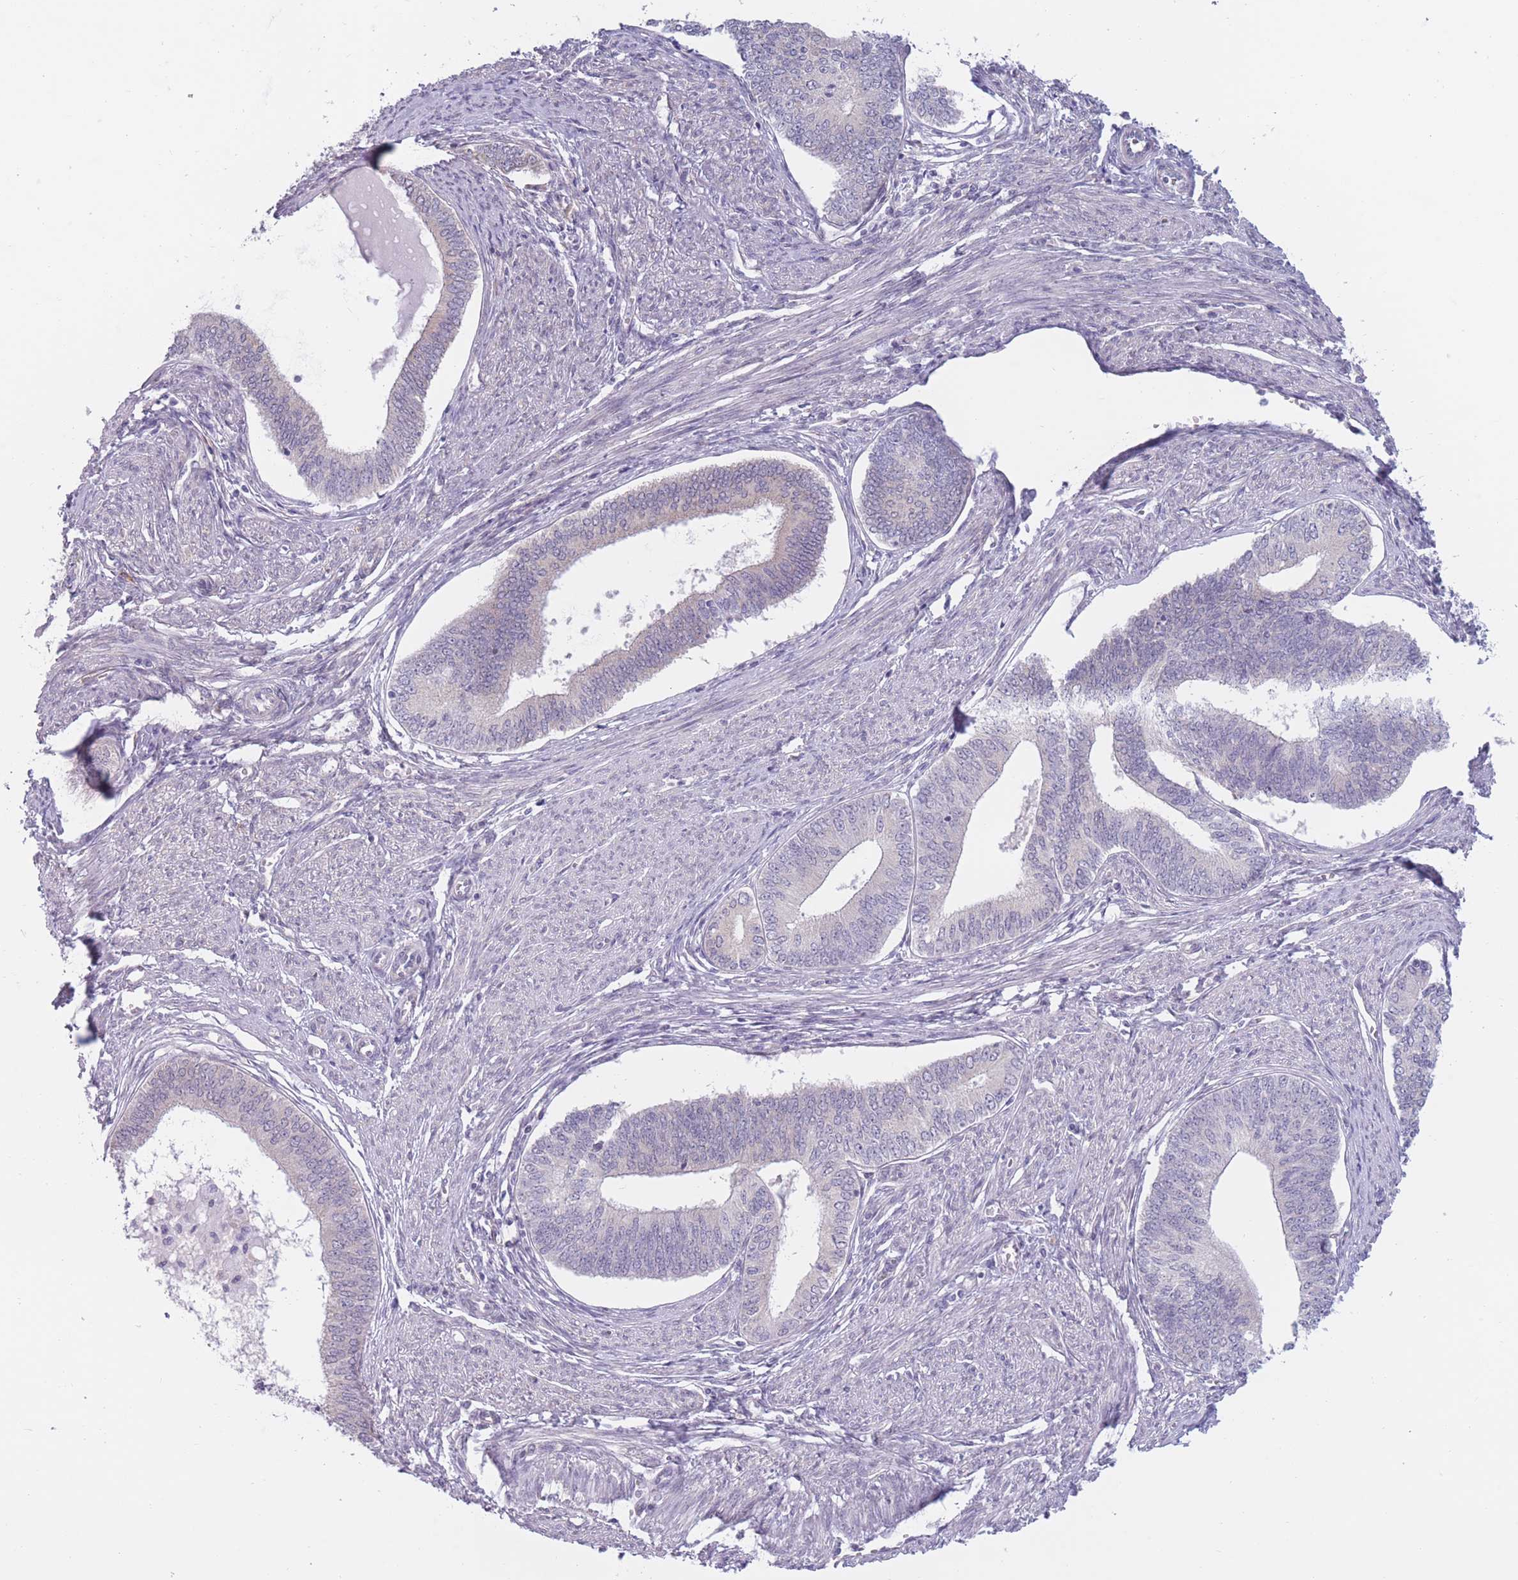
{"staining": {"intensity": "negative", "quantity": "none", "location": "none"}, "tissue": "endometrial cancer", "cell_type": "Tumor cells", "image_type": "cancer", "snomed": [{"axis": "morphology", "description": "Adenocarcinoma, NOS"}, {"axis": "topography", "description": "Endometrium"}], "caption": "Immunohistochemistry micrograph of endometrial adenocarcinoma stained for a protein (brown), which displays no positivity in tumor cells.", "gene": "COL27A1", "patient": {"sex": "female", "age": 68}}